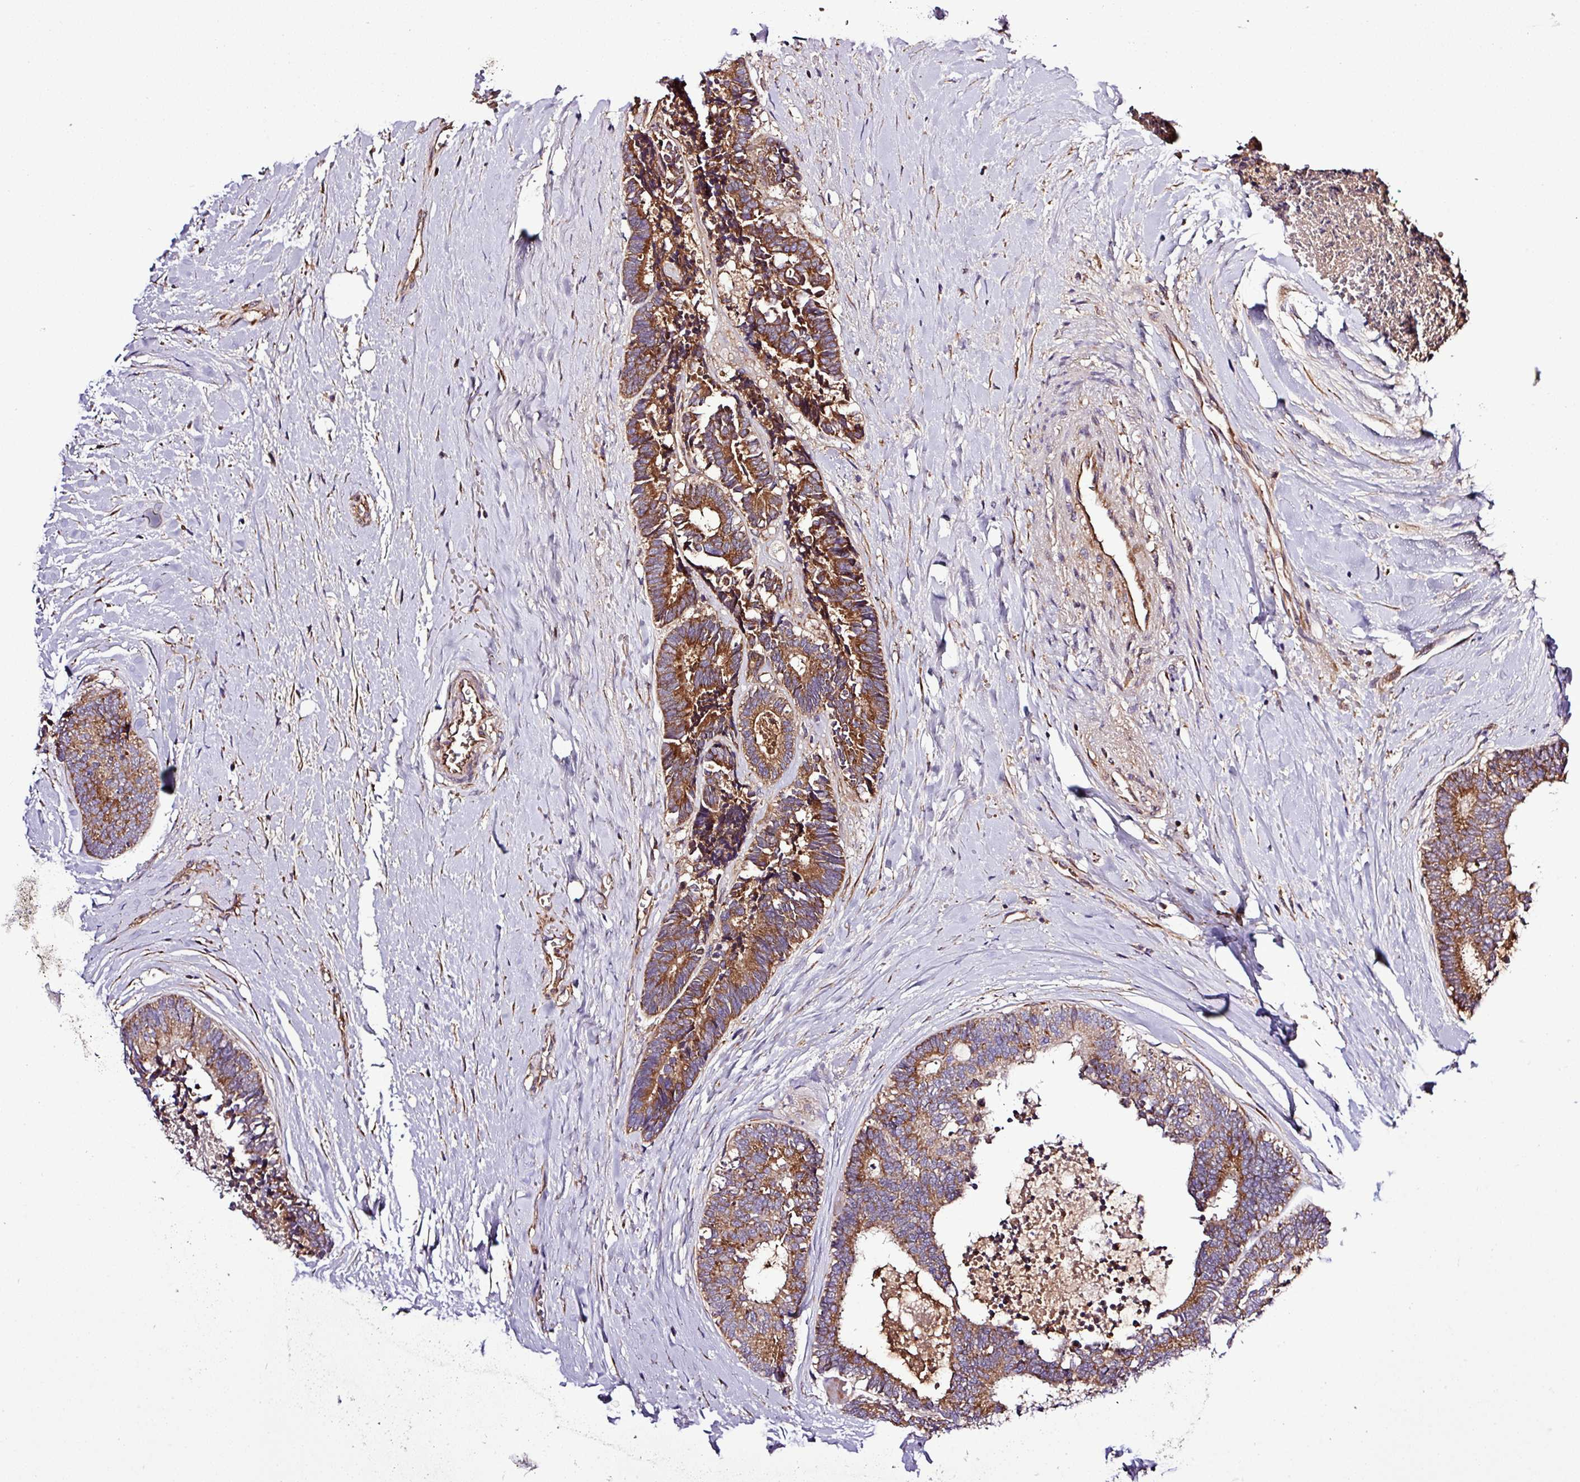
{"staining": {"intensity": "strong", "quantity": ">75%", "location": "cytoplasmic/membranous"}, "tissue": "colorectal cancer", "cell_type": "Tumor cells", "image_type": "cancer", "snomed": [{"axis": "morphology", "description": "Adenocarcinoma, NOS"}, {"axis": "topography", "description": "Colon"}, {"axis": "topography", "description": "Rectum"}], "caption": "Protein staining shows strong cytoplasmic/membranous positivity in about >75% of tumor cells in colorectal cancer (adenocarcinoma). (Brightfield microscopy of DAB IHC at high magnification).", "gene": "CWH43", "patient": {"sex": "male", "age": 57}}